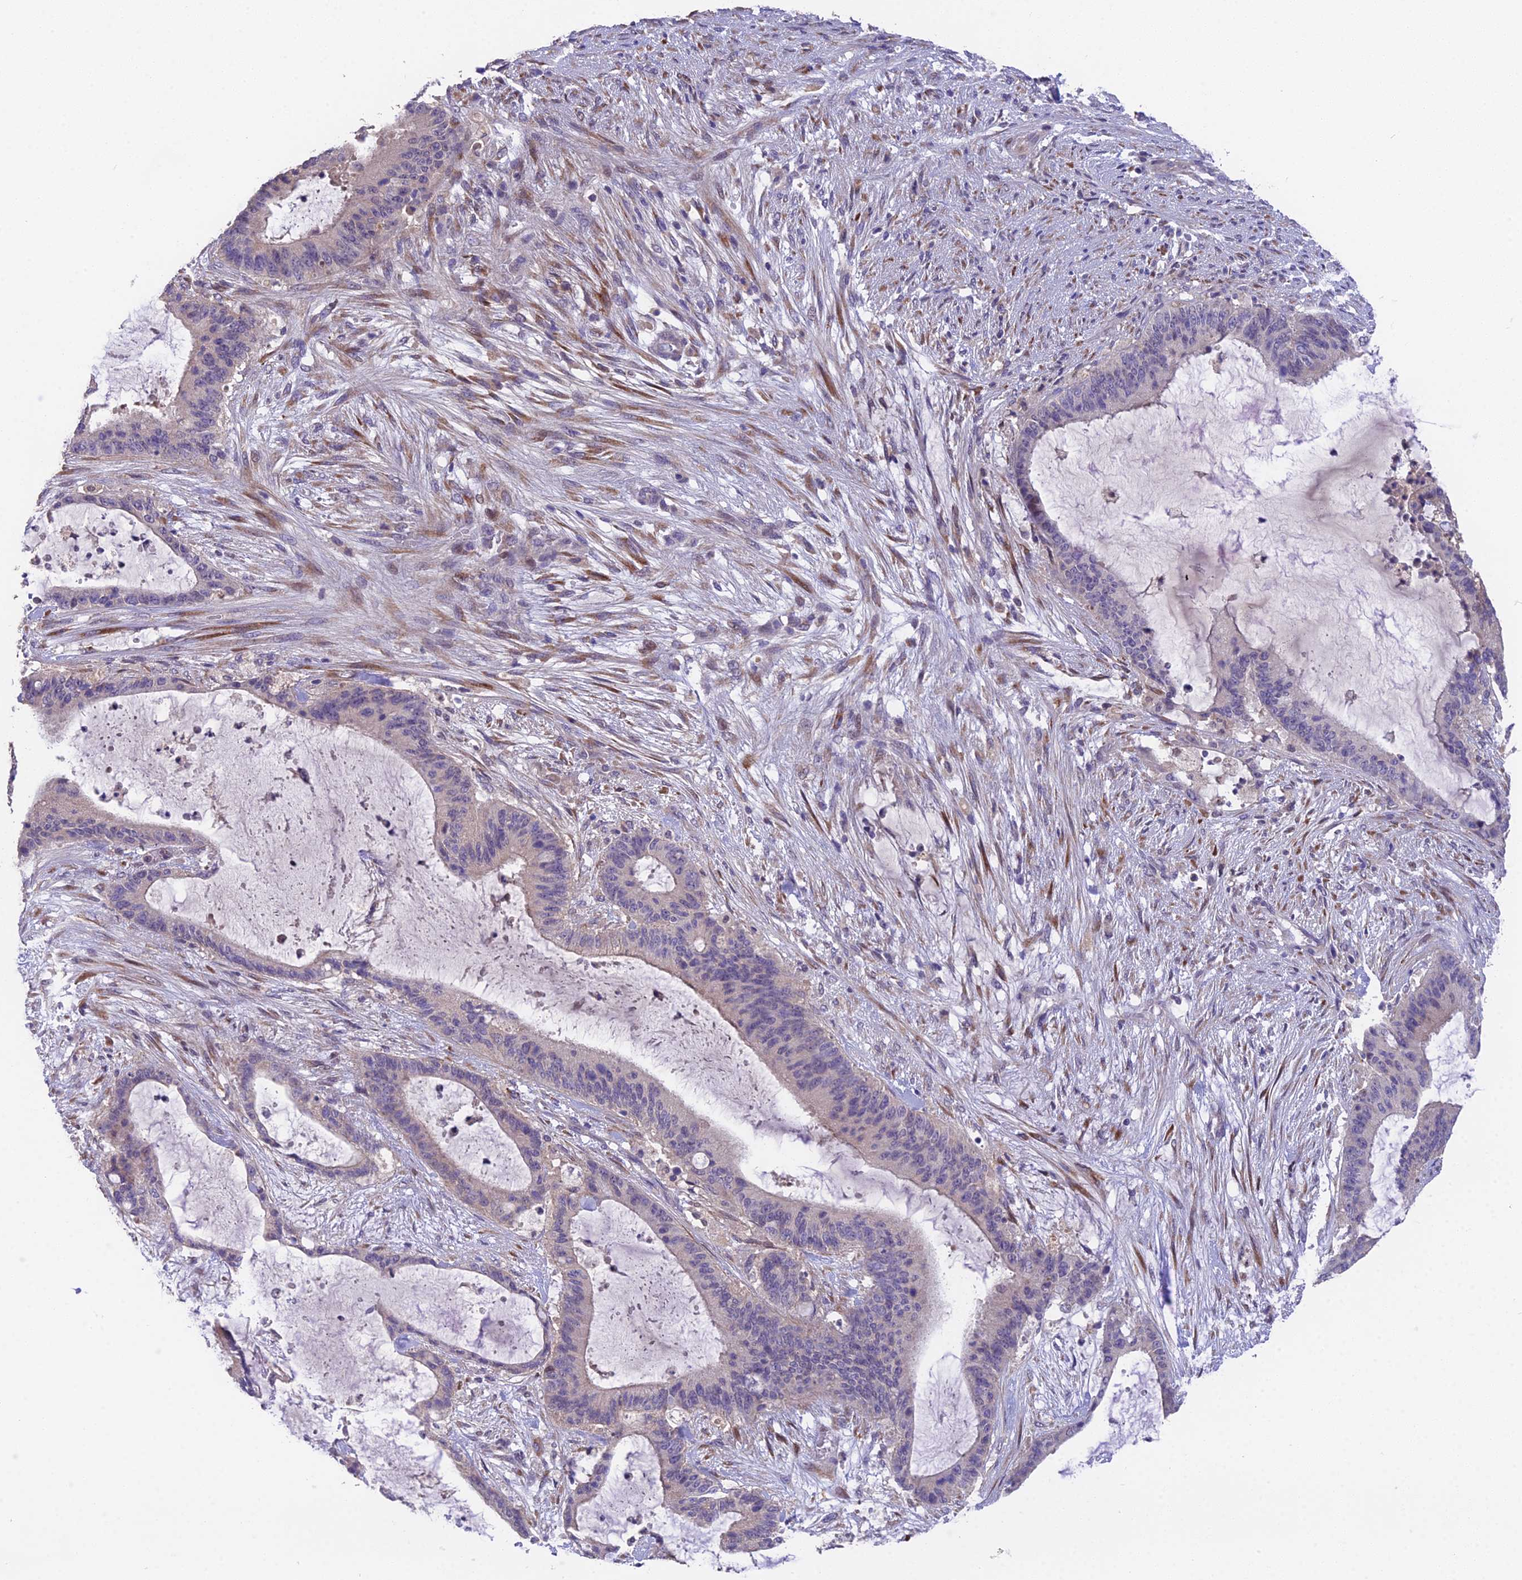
{"staining": {"intensity": "negative", "quantity": "none", "location": "none"}, "tissue": "liver cancer", "cell_type": "Tumor cells", "image_type": "cancer", "snomed": [{"axis": "morphology", "description": "Normal tissue, NOS"}, {"axis": "morphology", "description": "Cholangiocarcinoma"}, {"axis": "topography", "description": "Liver"}, {"axis": "topography", "description": "Peripheral nerve tissue"}], "caption": "This is an immunohistochemistry image of human liver cholangiocarcinoma. There is no expression in tumor cells.", "gene": "PUS10", "patient": {"sex": "female", "age": 73}}